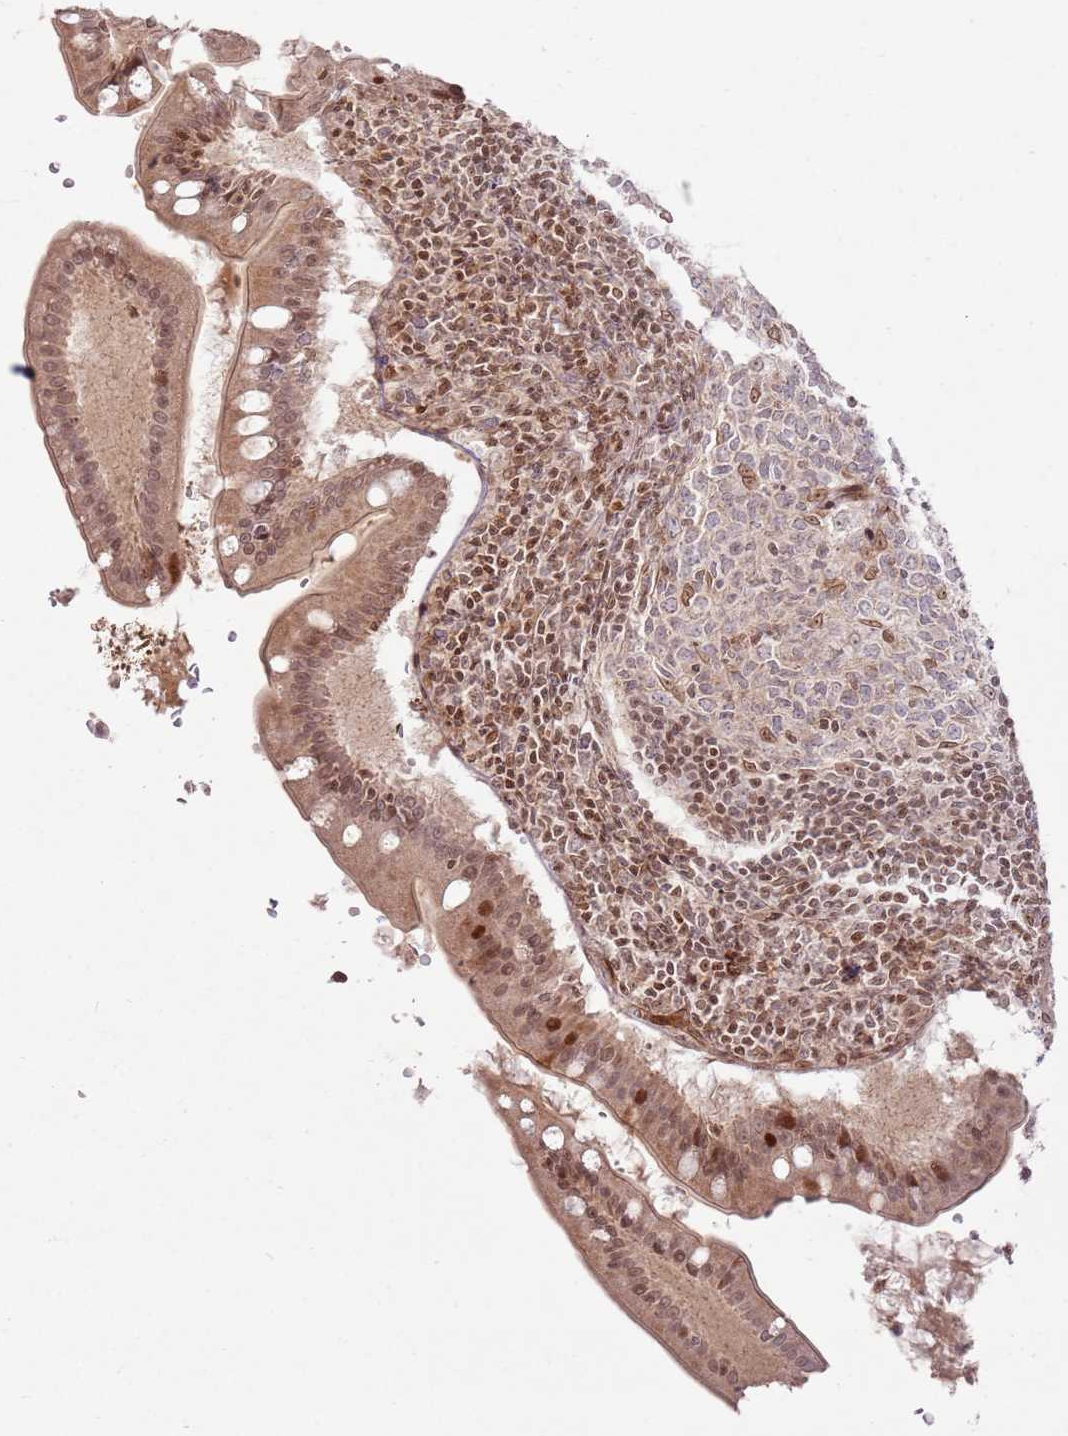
{"staining": {"intensity": "moderate", "quantity": ">75%", "location": "cytoplasmic/membranous,nuclear"}, "tissue": "small intestine", "cell_type": "Glandular cells", "image_type": "normal", "snomed": [{"axis": "morphology", "description": "Normal tissue, NOS"}, {"axis": "topography", "description": "Small intestine"}], "caption": "Immunohistochemistry (IHC) photomicrograph of normal human small intestine stained for a protein (brown), which reveals medium levels of moderate cytoplasmic/membranous,nuclear staining in approximately >75% of glandular cells.", "gene": "KLHL36", "patient": {"sex": "male", "age": 7}}